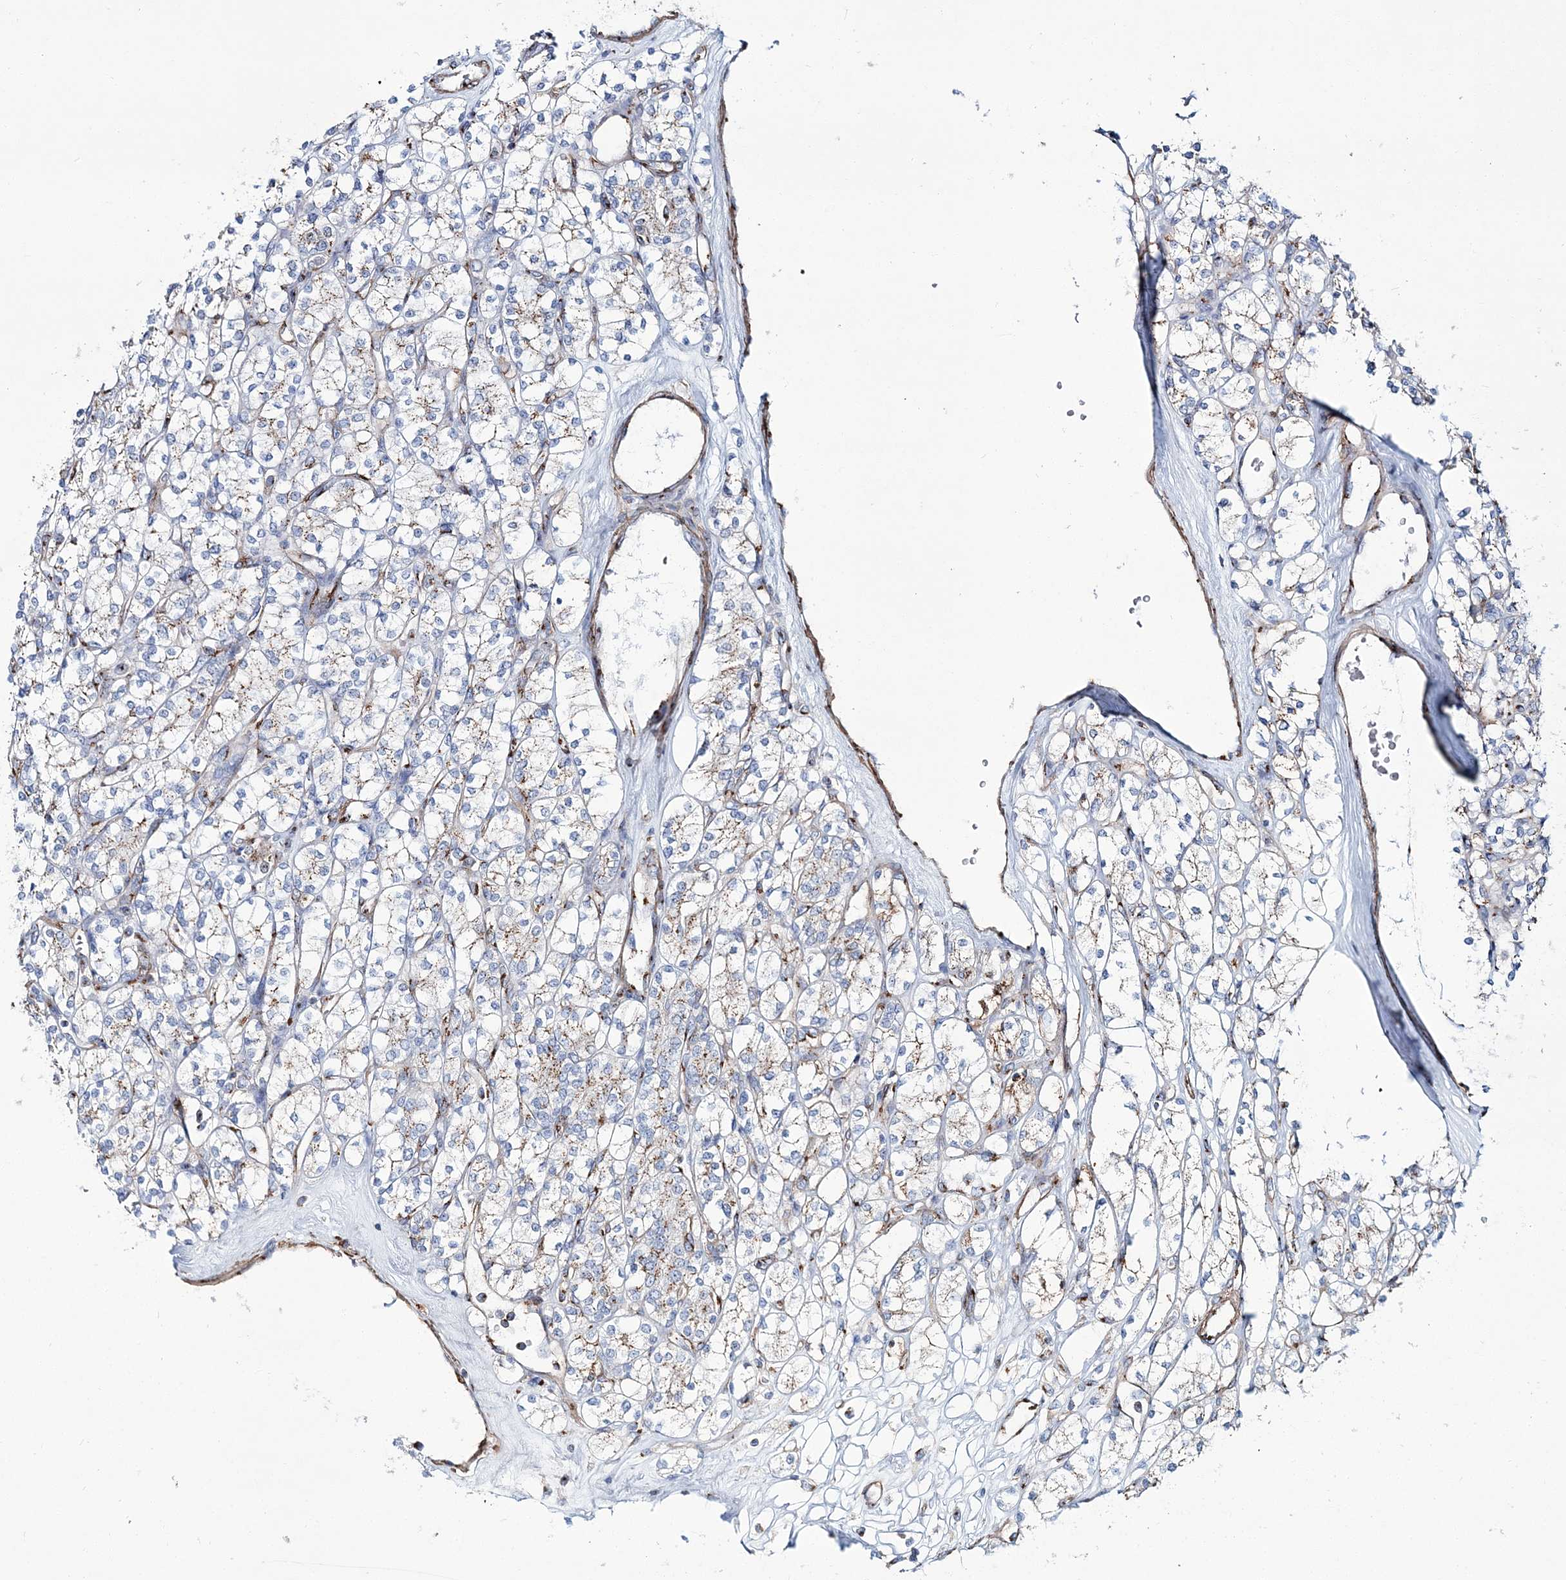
{"staining": {"intensity": "moderate", "quantity": "25%-75%", "location": "cytoplasmic/membranous"}, "tissue": "renal cancer", "cell_type": "Tumor cells", "image_type": "cancer", "snomed": [{"axis": "morphology", "description": "Adenocarcinoma, NOS"}, {"axis": "topography", "description": "Kidney"}], "caption": "Tumor cells show medium levels of moderate cytoplasmic/membranous expression in about 25%-75% of cells in human adenocarcinoma (renal).", "gene": "MAN1A2", "patient": {"sex": "male", "age": 77}}